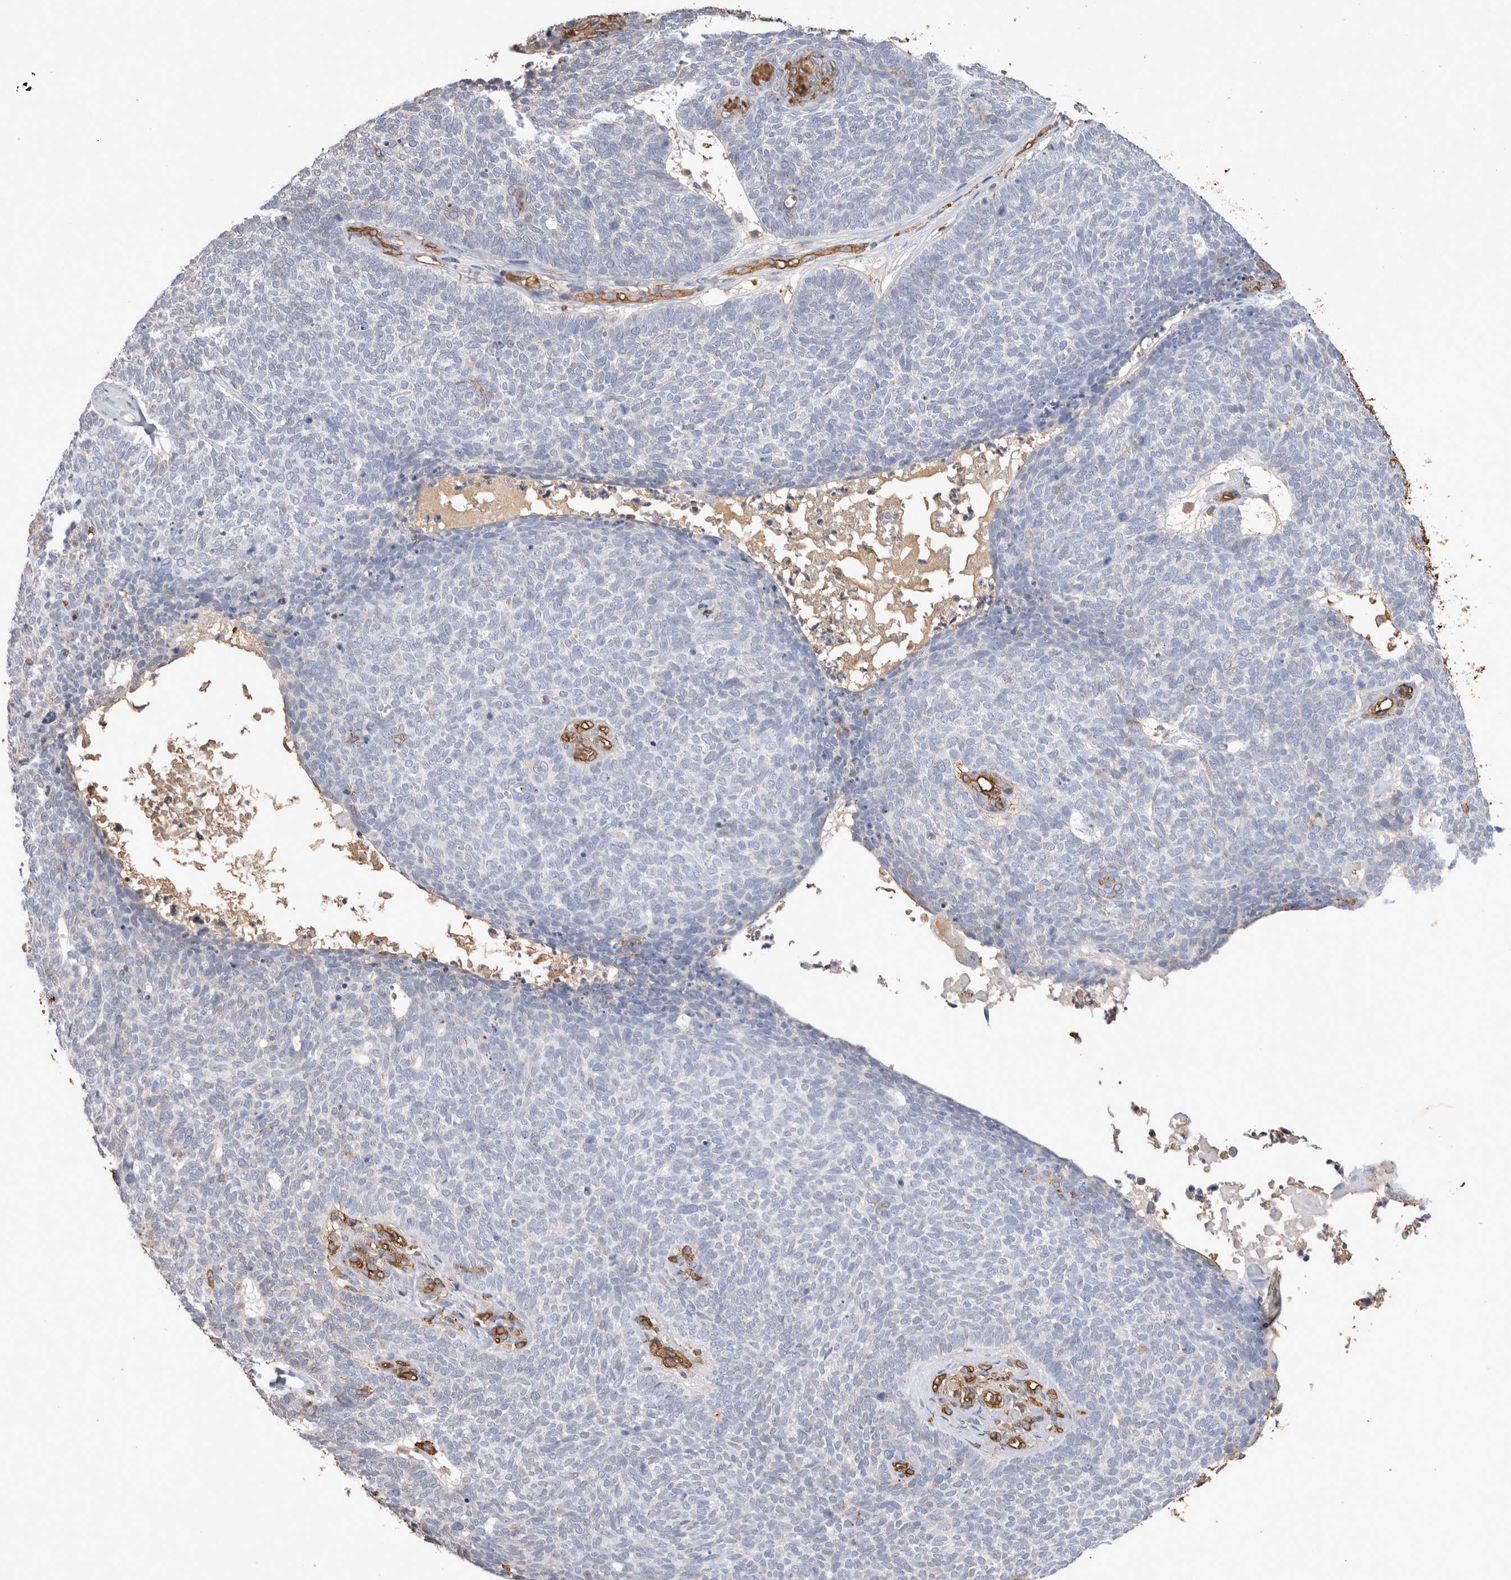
{"staining": {"intensity": "negative", "quantity": "none", "location": "none"}, "tissue": "skin cancer", "cell_type": "Tumor cells", "image_type": "cancer", "snomed": [{"axis": "morphology", "description": "Basal cell carcinoma"}, {"axis": "topography", "description": "Skin"}], "caption": "Tumor cells are negative for protein expression in human skin basal cell carcinoma.", "gene": "IL17RC", "patient": {"sex": "female", "age": 84}}